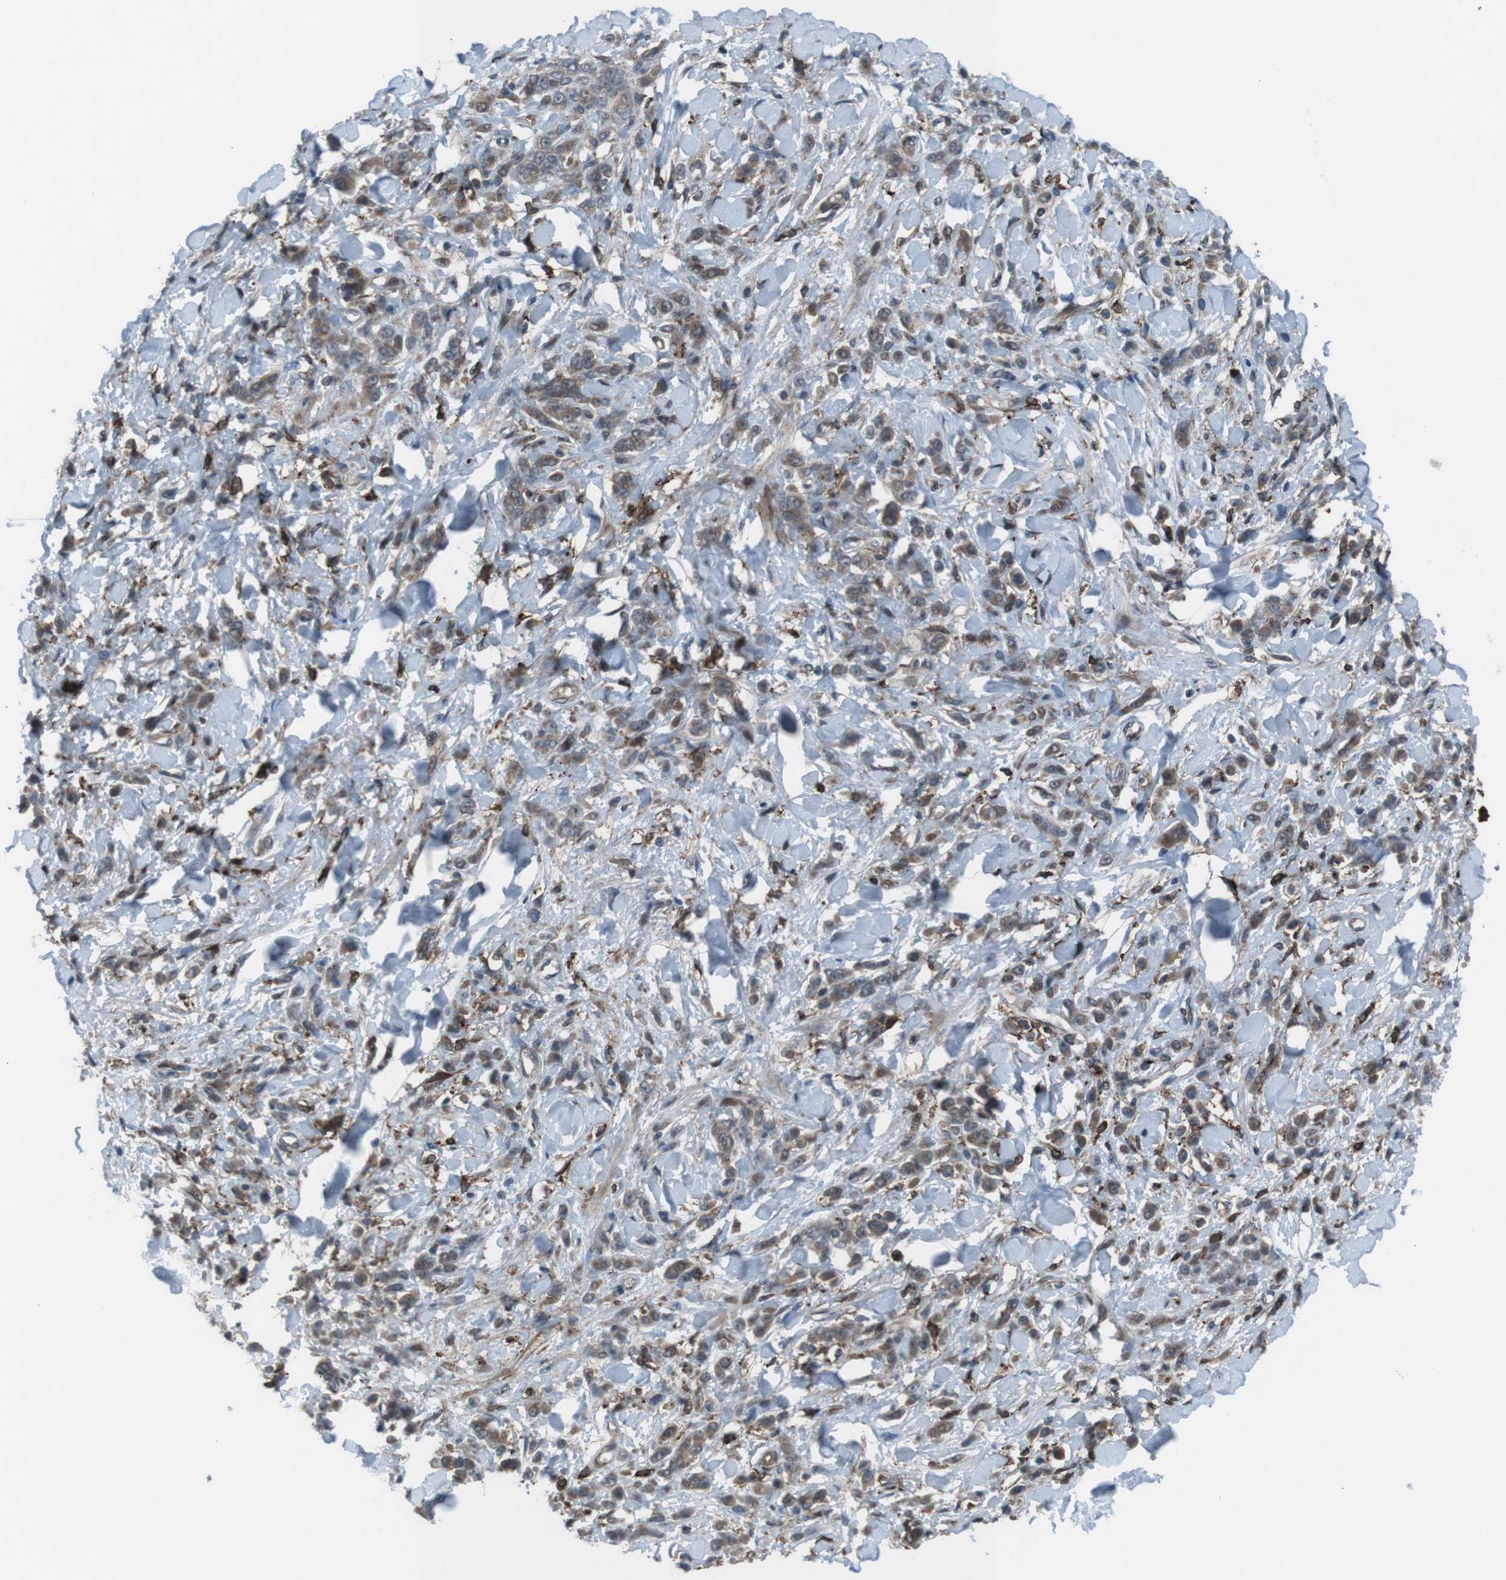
{"staining": {"intensity": "moderate", "quantity": ">75%", "location": "cytoplasmic/membranous"}, "tissue": "stomach cancer", "cell_type": "Tumor cells", "image_type": "cancer", "snomed": [{"axis": "morphology", "description": "Normal tissue, NOS"}, {"axis": "morphology", "description": "Adenocarcinoma, NOS"}, {"axis": "topography", "description": "Stomach"}], "caption": "Brown immunohistochemical staining in stomach cancer (adenocarcinoma) reveals moderate cytoplasmic/membranous staining in approximately >75% of tumor cells.", "gene": "GDF10", "patient": {"sex": "male", "age": 82}}